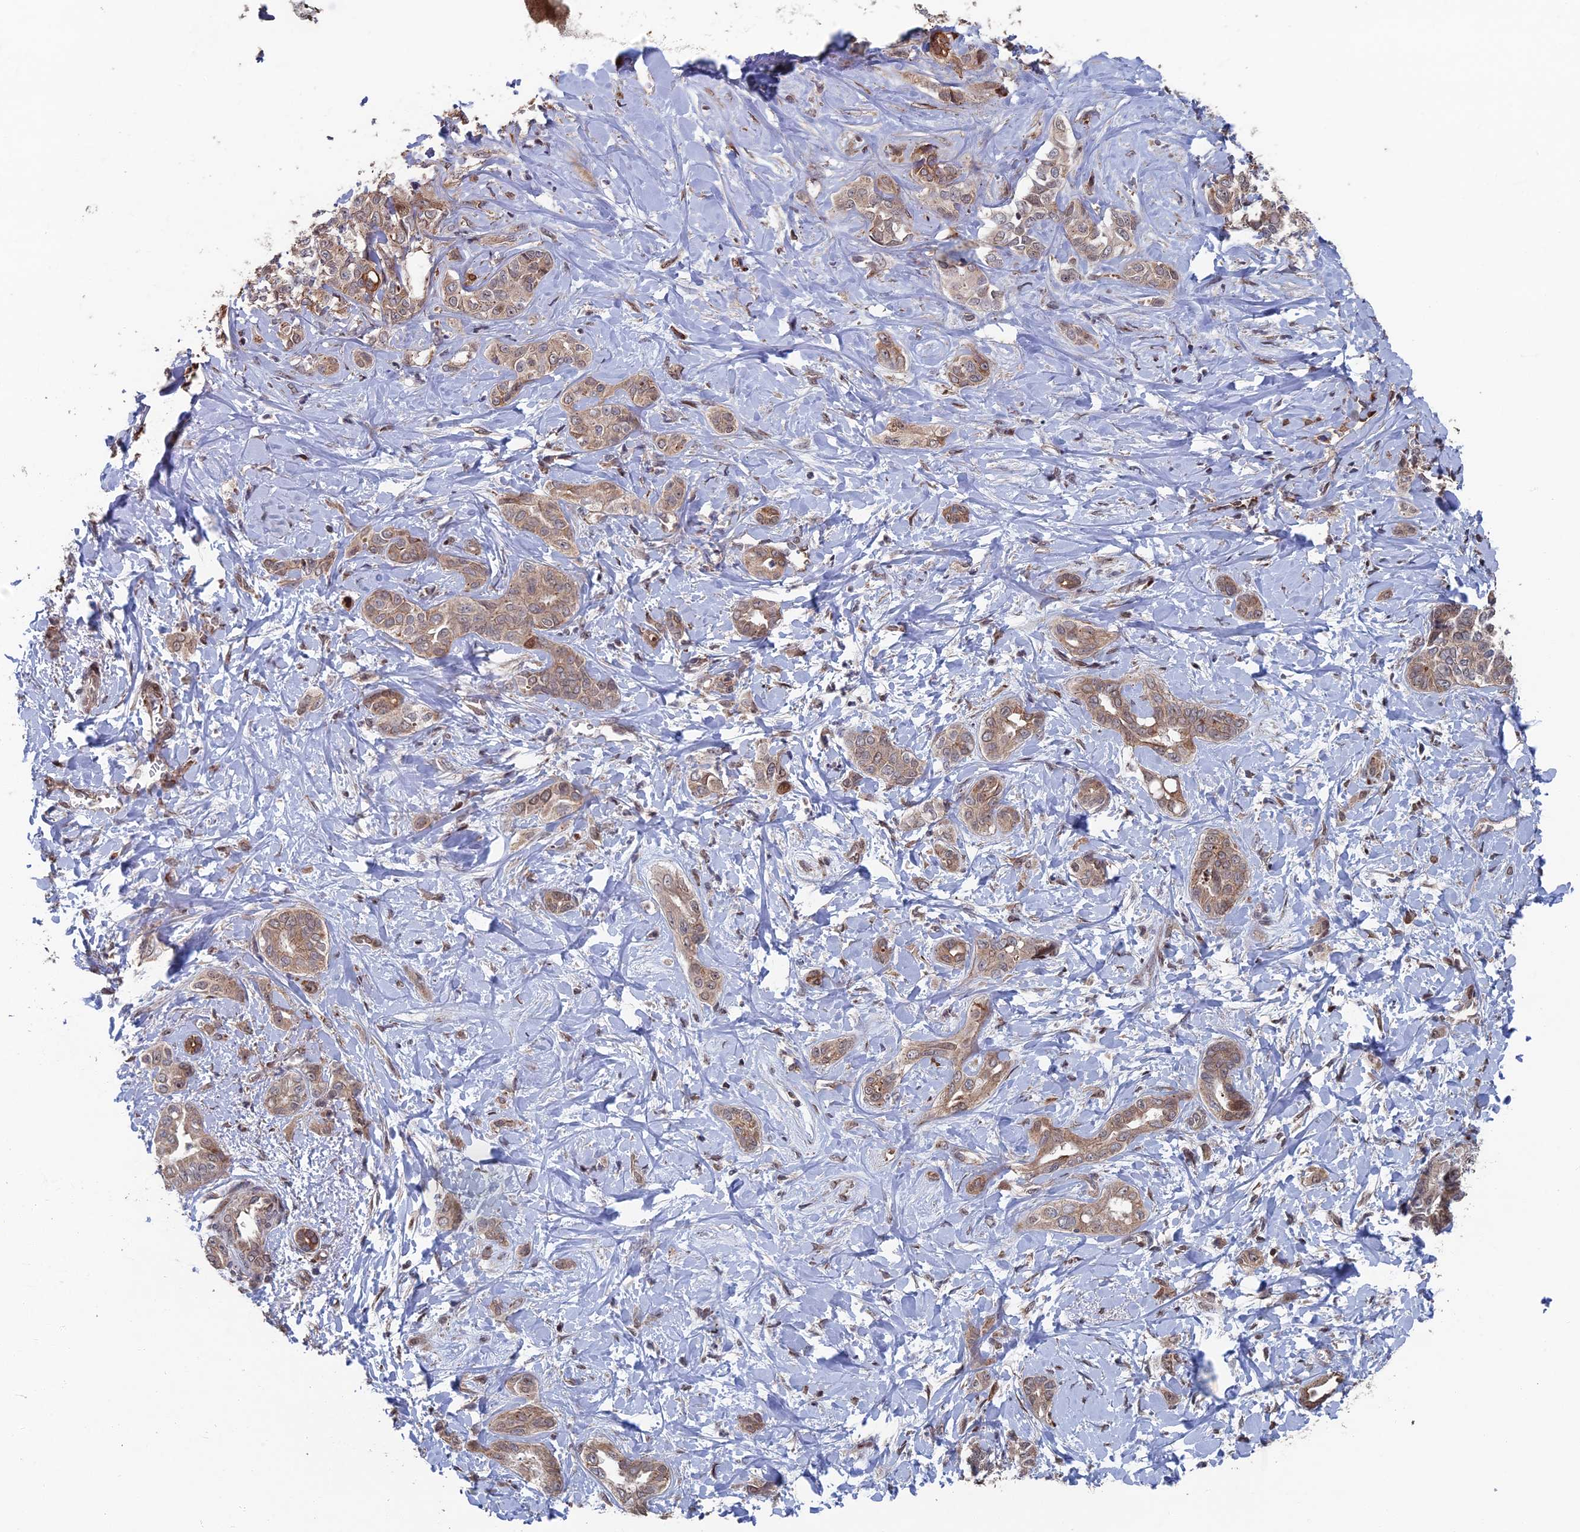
{"staining": {"intensity": "moderate", "quantity": "25%-75%", "location": "cytoplasmic/membranous"}, "tissue": "liver cancer", "cell_type": "Tumor cells", "image_type": "cancer", "snomed": [{"axis": "morphology", "description": "Cholangiocarcinoma"}, {"axis": "topography", "description": "Liver"}], "caption": "Approximately 25%-75% of tumor cells in liver cancer show moderate cytoplasmic/membranous protein positivity as visualized by brown immunohistochemical staining.", "gene": "GTF2IRD1", "patient": {"sex": "female", "age": 77}}